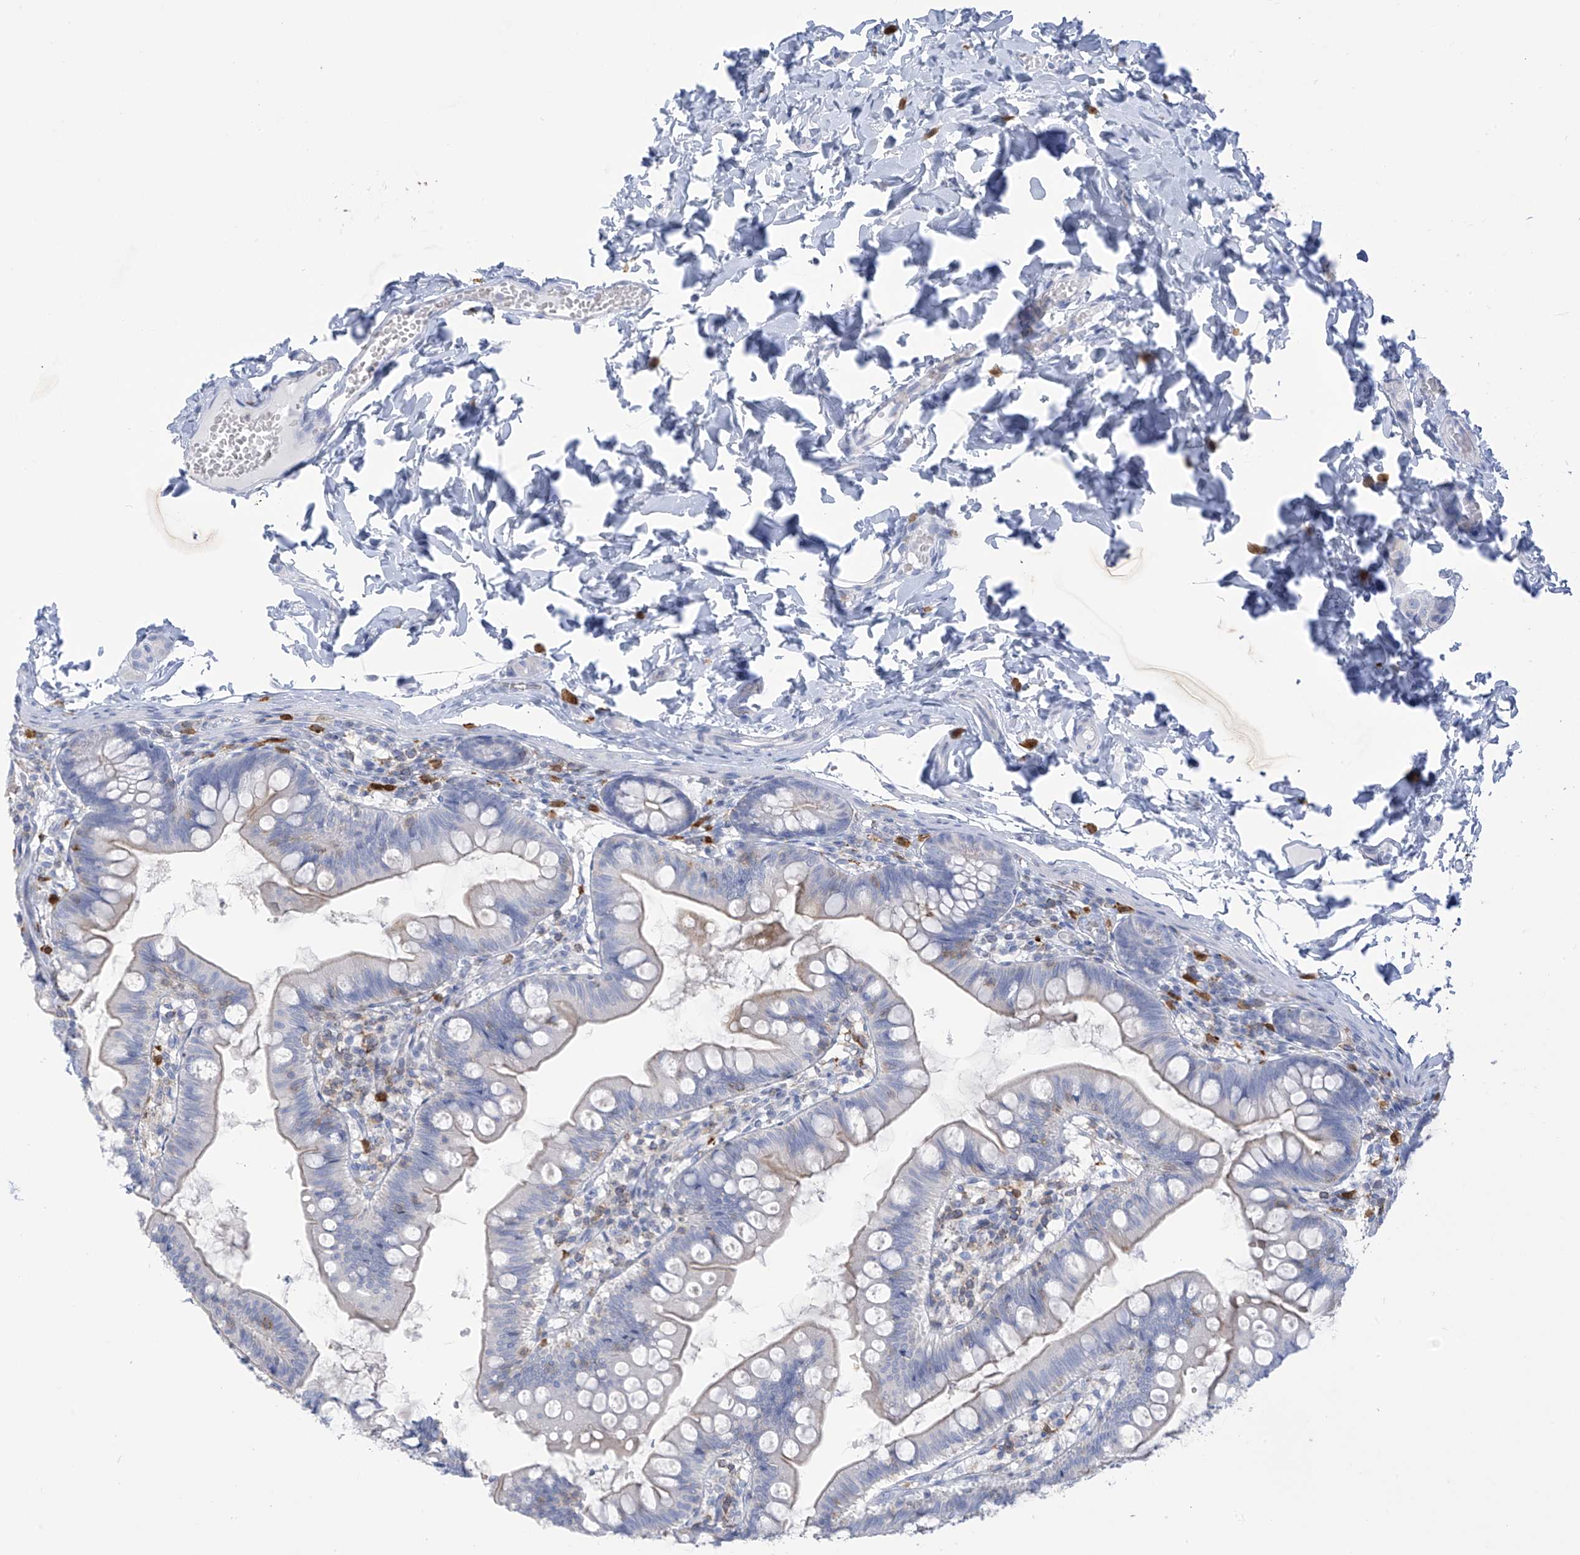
{"staining": {"intensity": "negative", "quantity": "none", "location": "none"}, "tissue": "small intestine", "cell_type": "Glandular cells", "image_type": "normal", "snomed": [{"axis": "morphology", "description": "Normal tissue, NOS"}, {"axis": "topography", "description": "Small intestine"}], "caption": "Image shows no significant protein positivity in glandular cells of normal small intestine. (DAB (3,3'-diaminobenzidine) immunohistochemistry with hematoxylin counter stain).", "gene": "TRMT2B", "patient": {"sex": "male", "age": 7}}